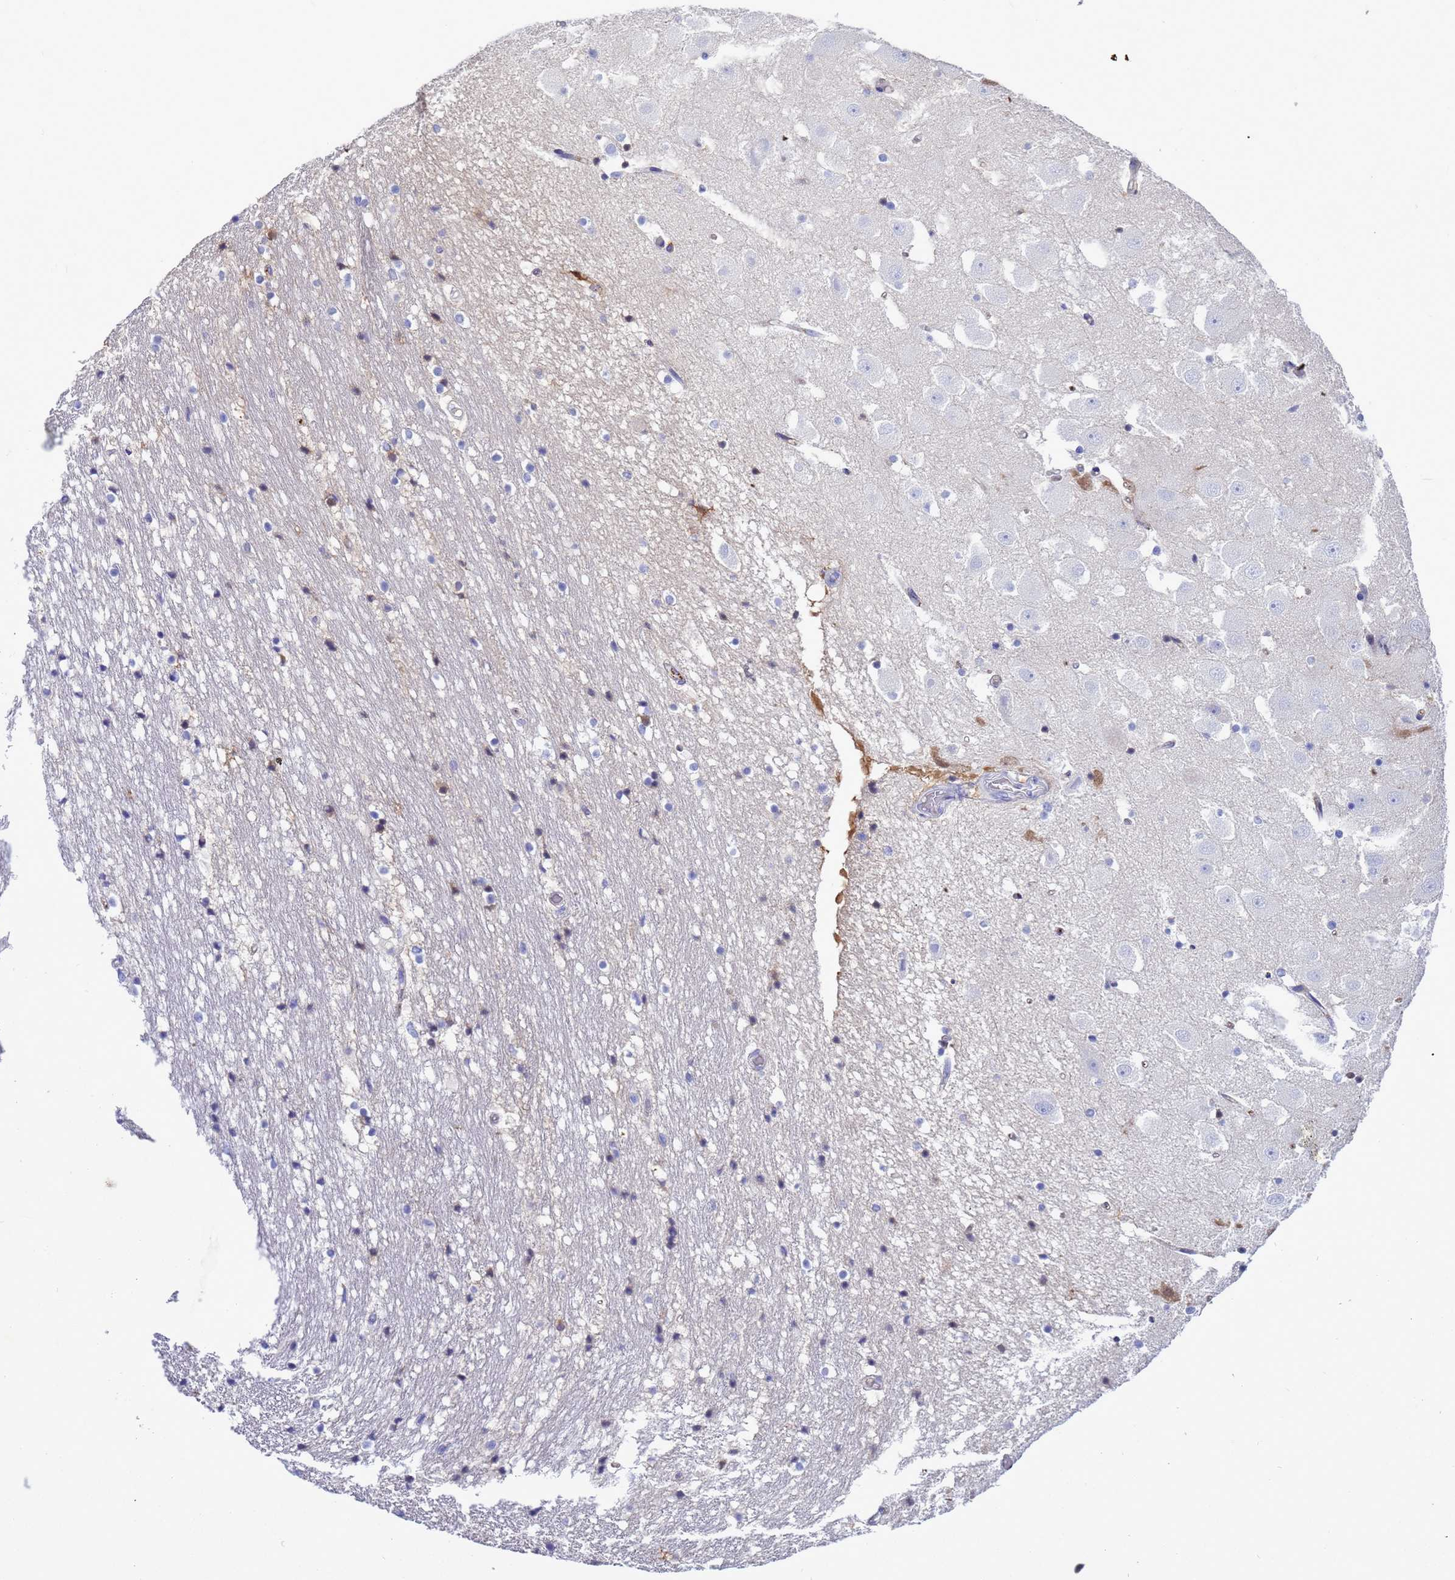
{"staining": {"intensity": "moderate", "quantity": "<25%", "location": "cytoplasmic/membranous,nuclear"}, "tissue": "hippocampus", "cell_type": "Glial cells", "image_type": "normal", "snomed": [{"axis": "morphology", "description": "Normal tissue, NOS"}, {"axis": "topography", "description": "Hippocampus"}], "caption": "The immunohistochemical stain shows moderate cytoplasmic/membranous,nuclear positivity in glial cells of normal hippocampus.", "gene": "H1", "patient": {"sex": "female", "age": 52}}